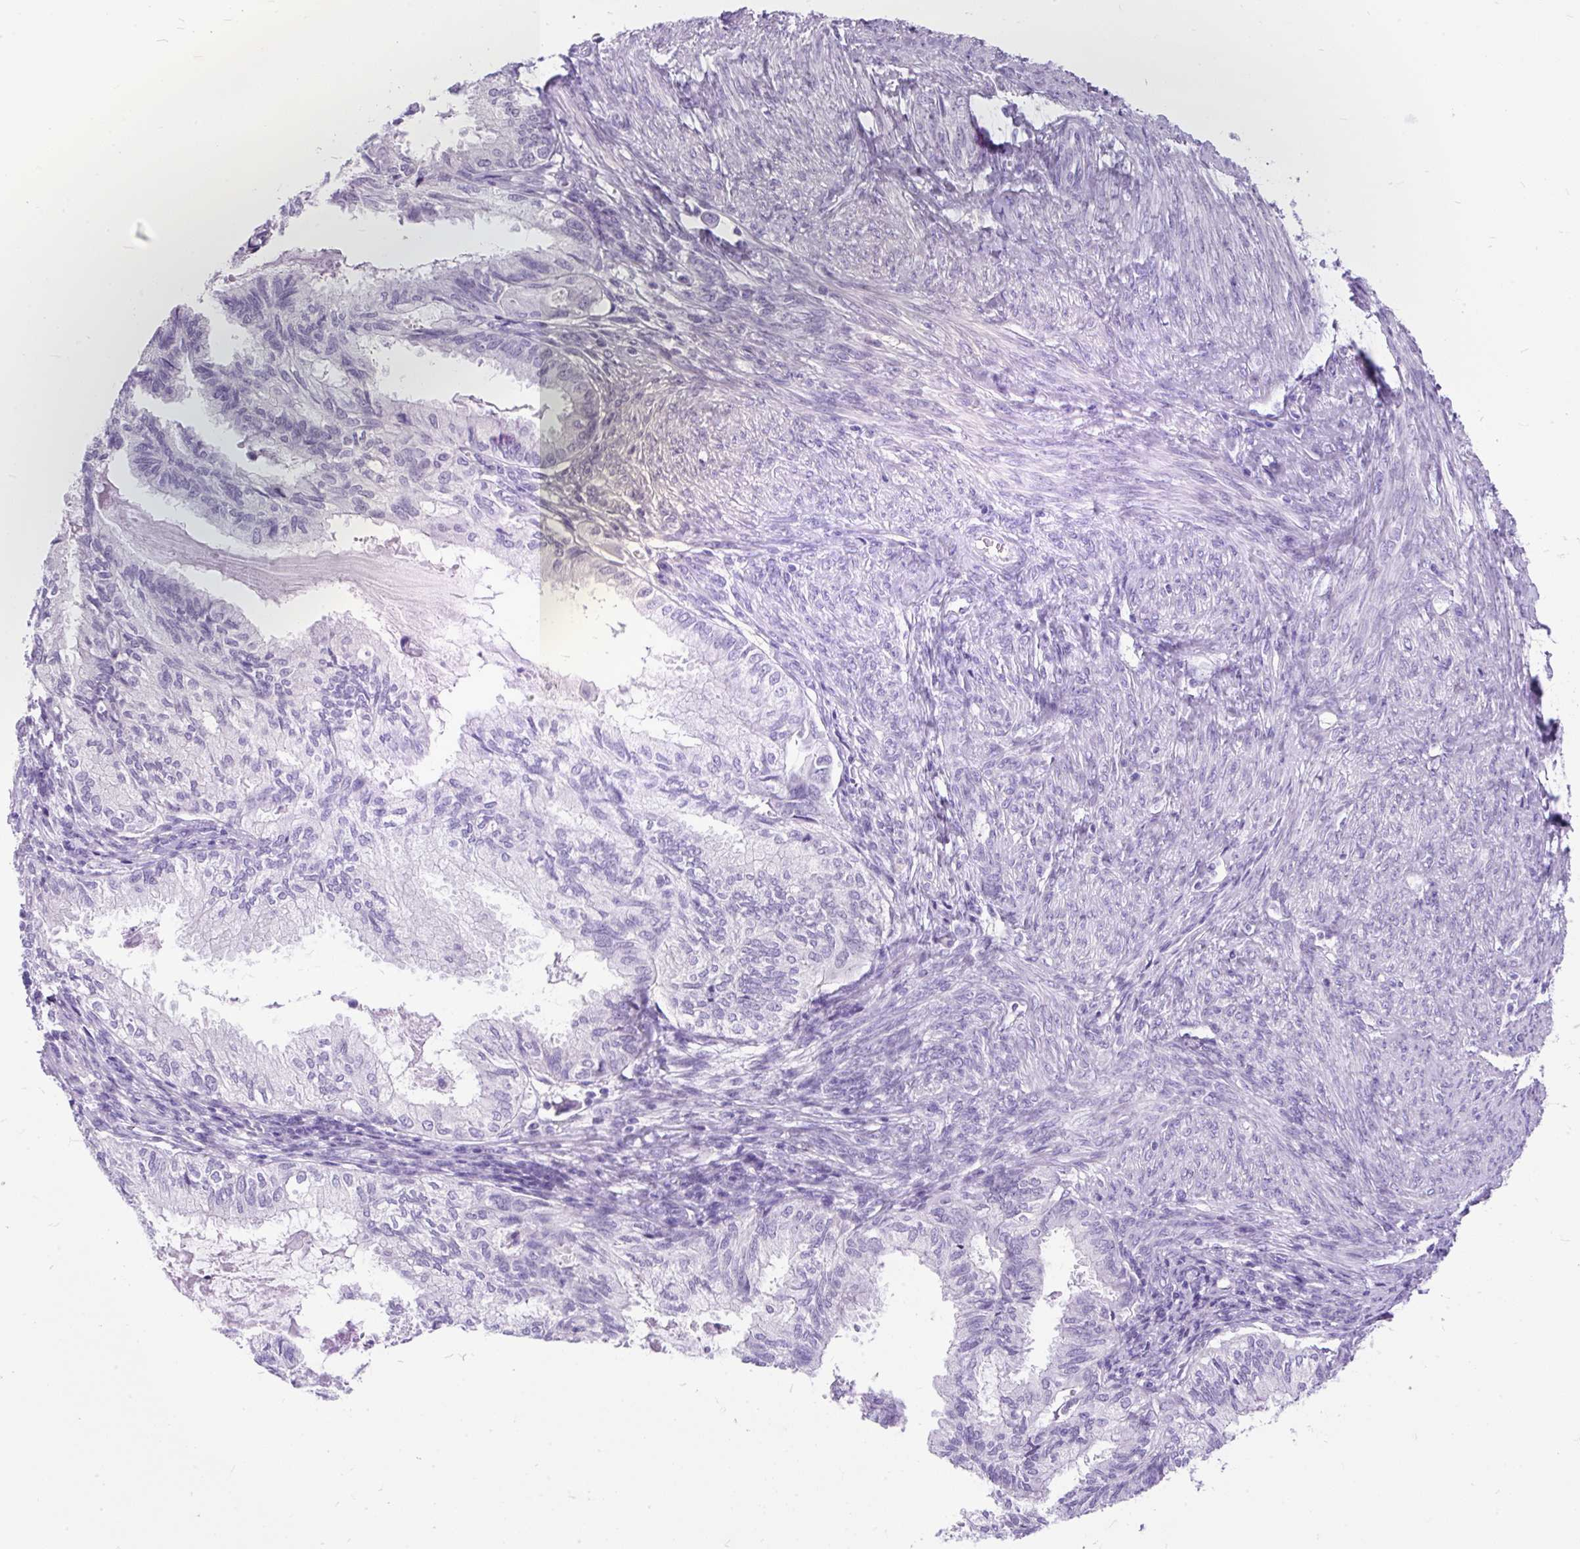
{"staining": {"intensity": "negative", "quantity": "none", "location": "none"}, "tissue": "cervical cancer", "cell_type": "Tumor cells", "image_type": "cancer", "snomed": [{"axis": "morphology", "description": "Normal tissue, NOS"}, {"axis": "morphology", "description": "Adenocarcinoma, NOS"}, {"axis": "topography", "description": "Cervix"}, {"axis": "topography", "description": "Endometrium"}], "caption": "Tumor cells show no significant protein expression in cervical adenocarcinoma.", "gene": "SCGB1A1", "patient": {"sex": "female", "age": 86}}